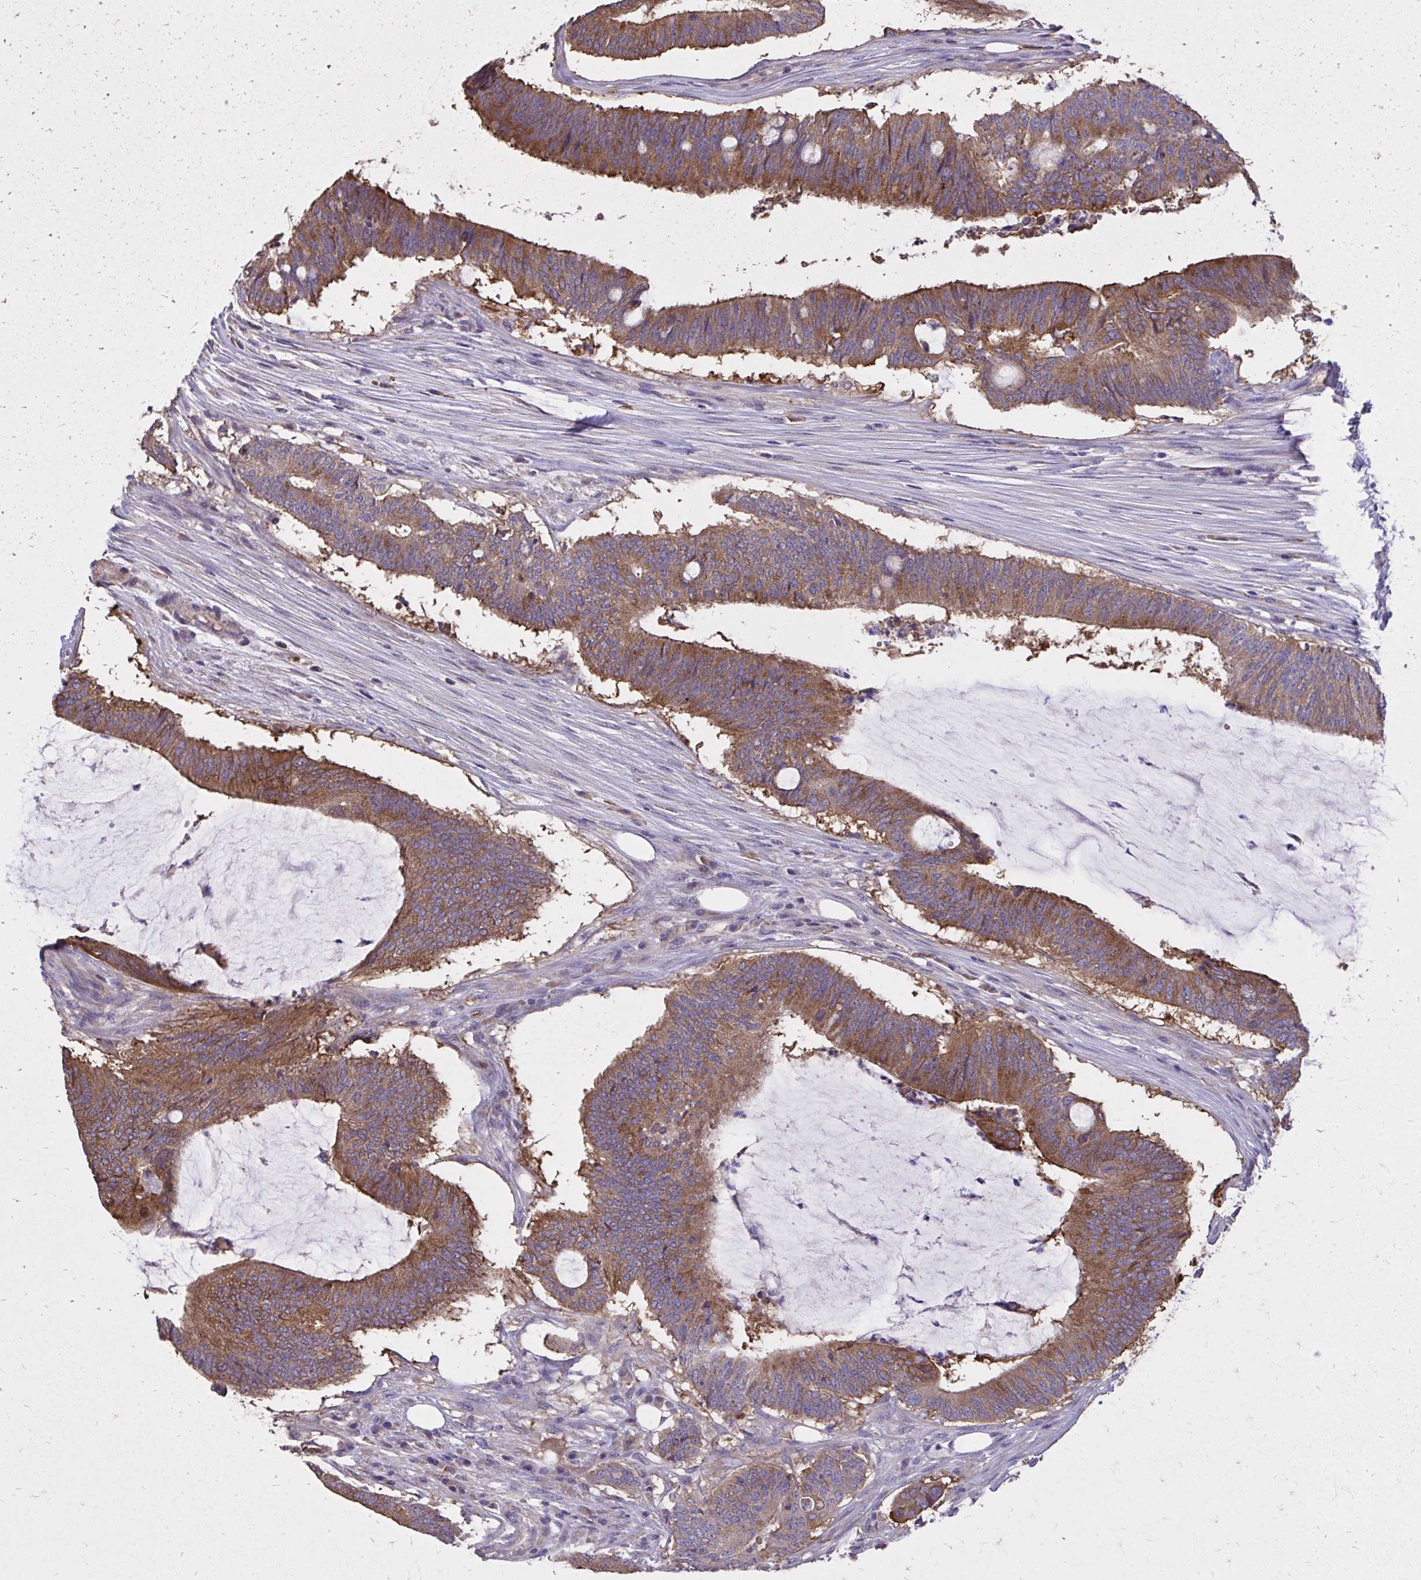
{"staining": {"intensity": "moderate", "quantity": ">75%", "location": "cytoplasmic/membranous"}, "tissue": "colorectal cancer", "cell_type": "Tumor cells", "image_type": "cancer", "snomed": [{"axis": "morphology", "description": "Adenocarcinoma, NOS"}, {"axis": "topography", "description": "Colon"}], "caption": "Human adenocarcinoma (colorectal) stained with a protein marker shows moderate staining in tumor cells.", "gene": "EPB41L1", "patient": {"sex": "female", "age": 43}}